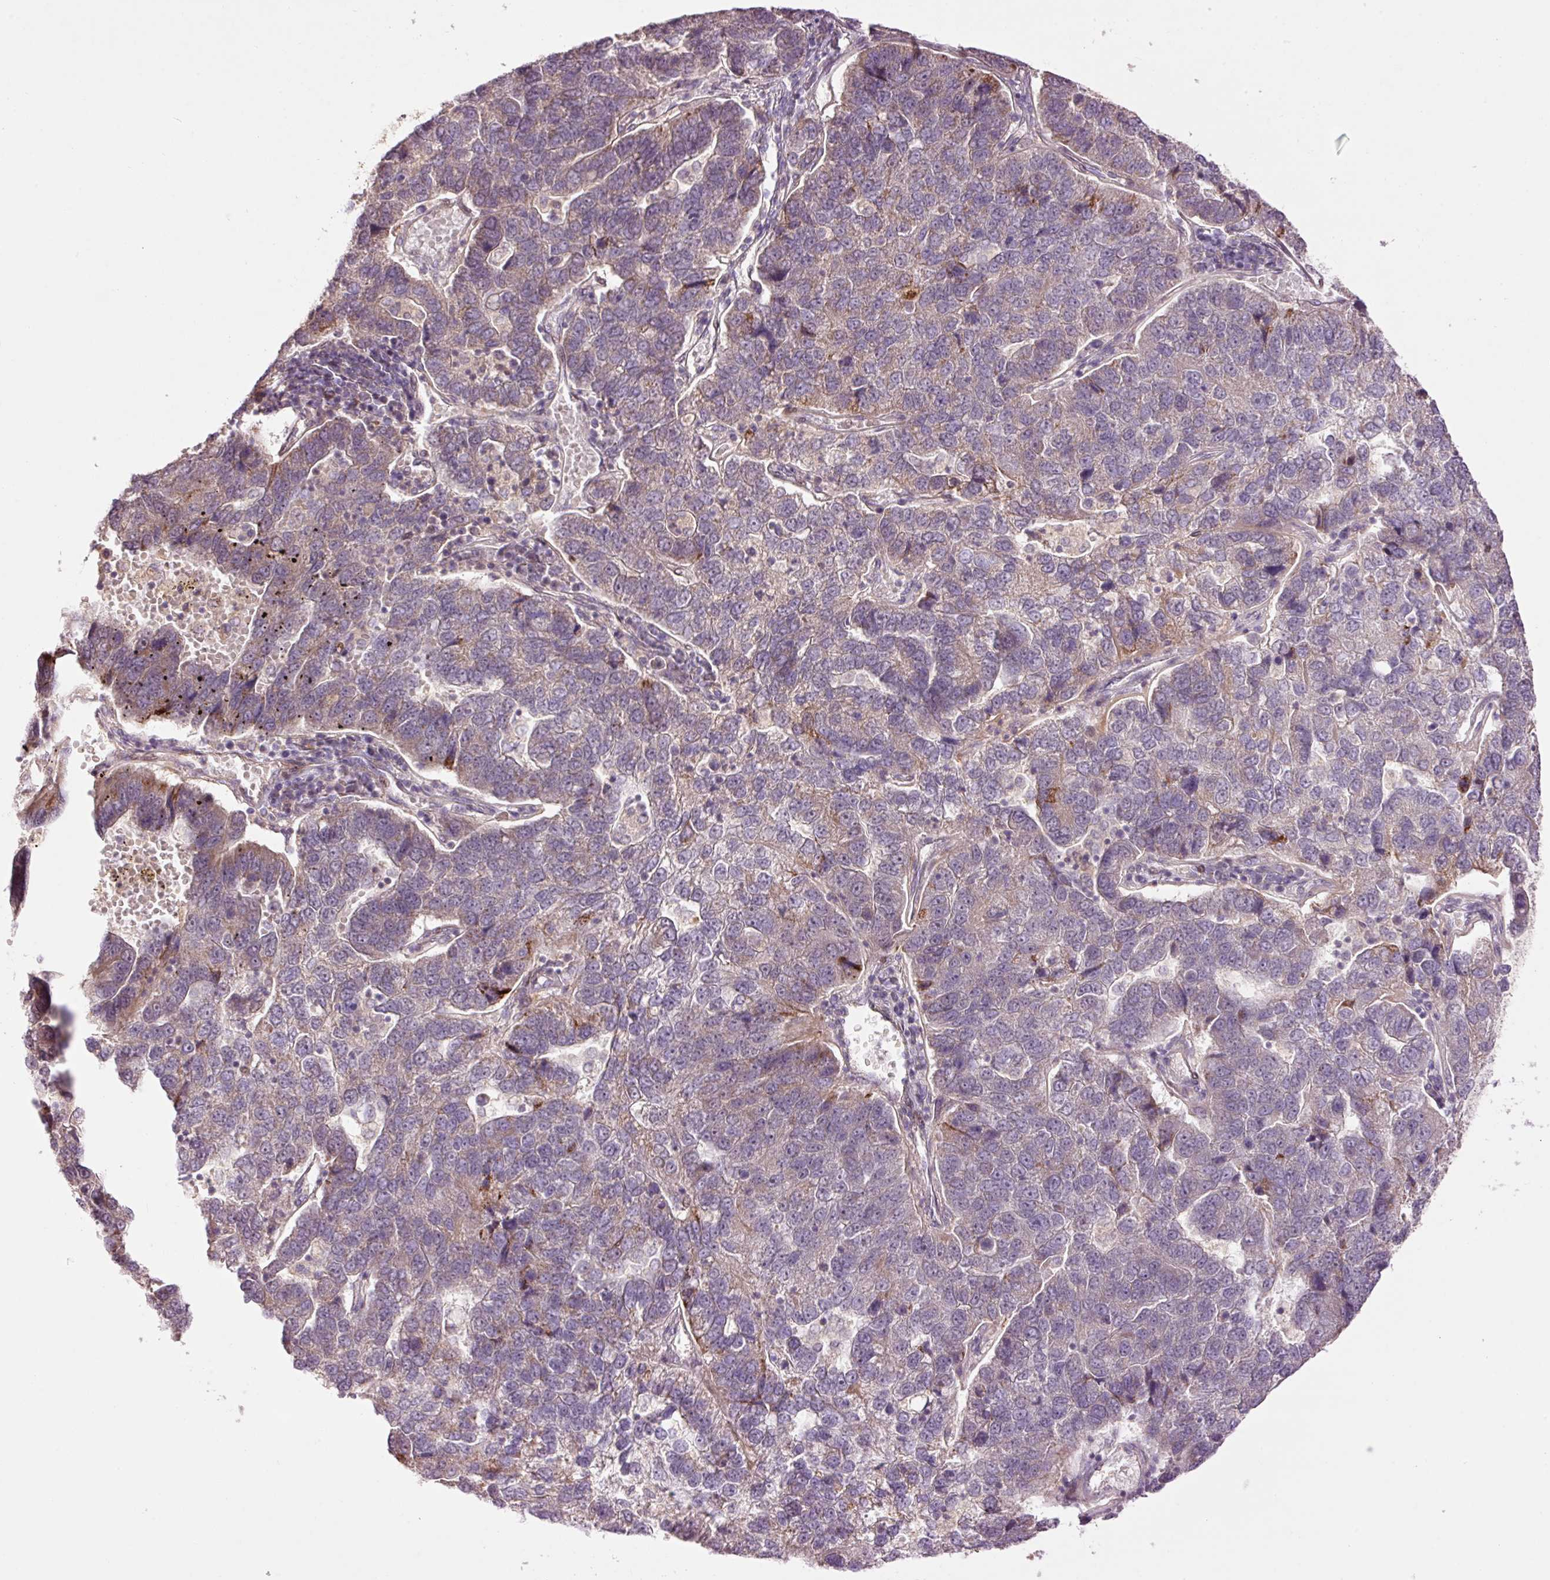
{"staining": {"intensity": "weak", "quantity": "25%-75%", "location": "cytoplasmic/membranous"}, "tissue": "pancreatic cancer", "cell_type": "Tumor cells", "image_type": "cancer", "snomed": [{"axis": "morphology", "description": "Adenocarcinoma, NOS"}, {"axis": "topography", "description": "Pancreas"}], "caption": "Immunohistochemistry (IHC) (DAB) staining of human adenocarcinoma (pancreatic) displays weak cytoplasmic/membranous protein staining in about 25%-75% of tumor cells. The staining is performed using DAB (3,3'-diaminobenzidine) brown chromogen to label protein expression. The nuclei are counter-stained blue using hematoxylin.", "gene": "SLC29A3", "patient": {"sex": "female", "age": 61}}